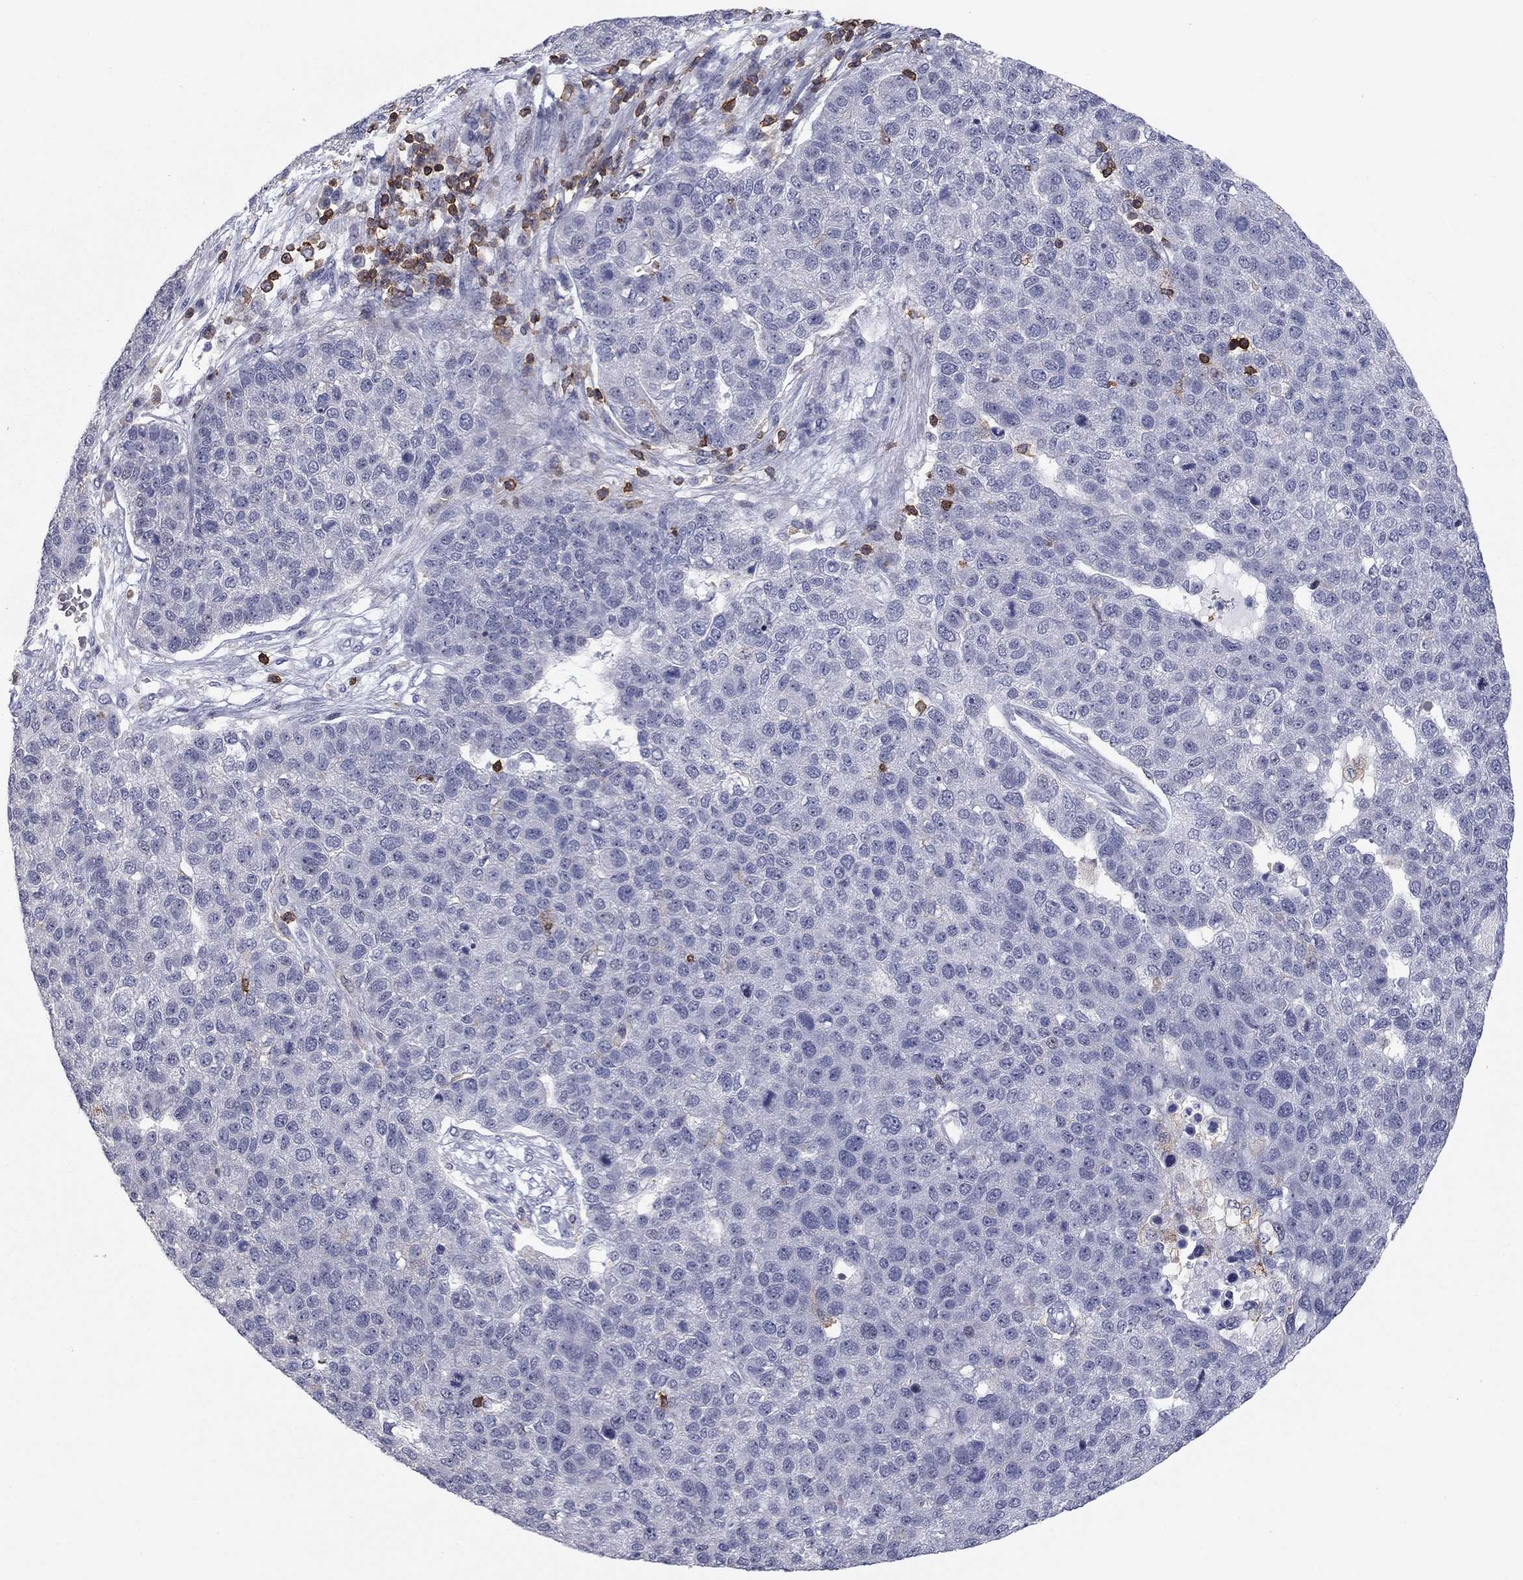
{"staining": {"intensity": "negative", "quantity": "none", "location": "none"}, "tissue": "pancreatic cancer", "cell_type": "Tumor cells", "image_type": "cancer", "snomed": [{"axis": "morphology", "description": "Adenocarcinoma, NOS"}, {"axis": "topography", "description": "Pancreas"}], "caption": "Immunohistochemical staining of adenocarcinoma (pancreatic) demonstrates no significant positivity in tumor cells.", "gene": "ARHGAP27", "patient": {"sex": "female", "age": 61}}